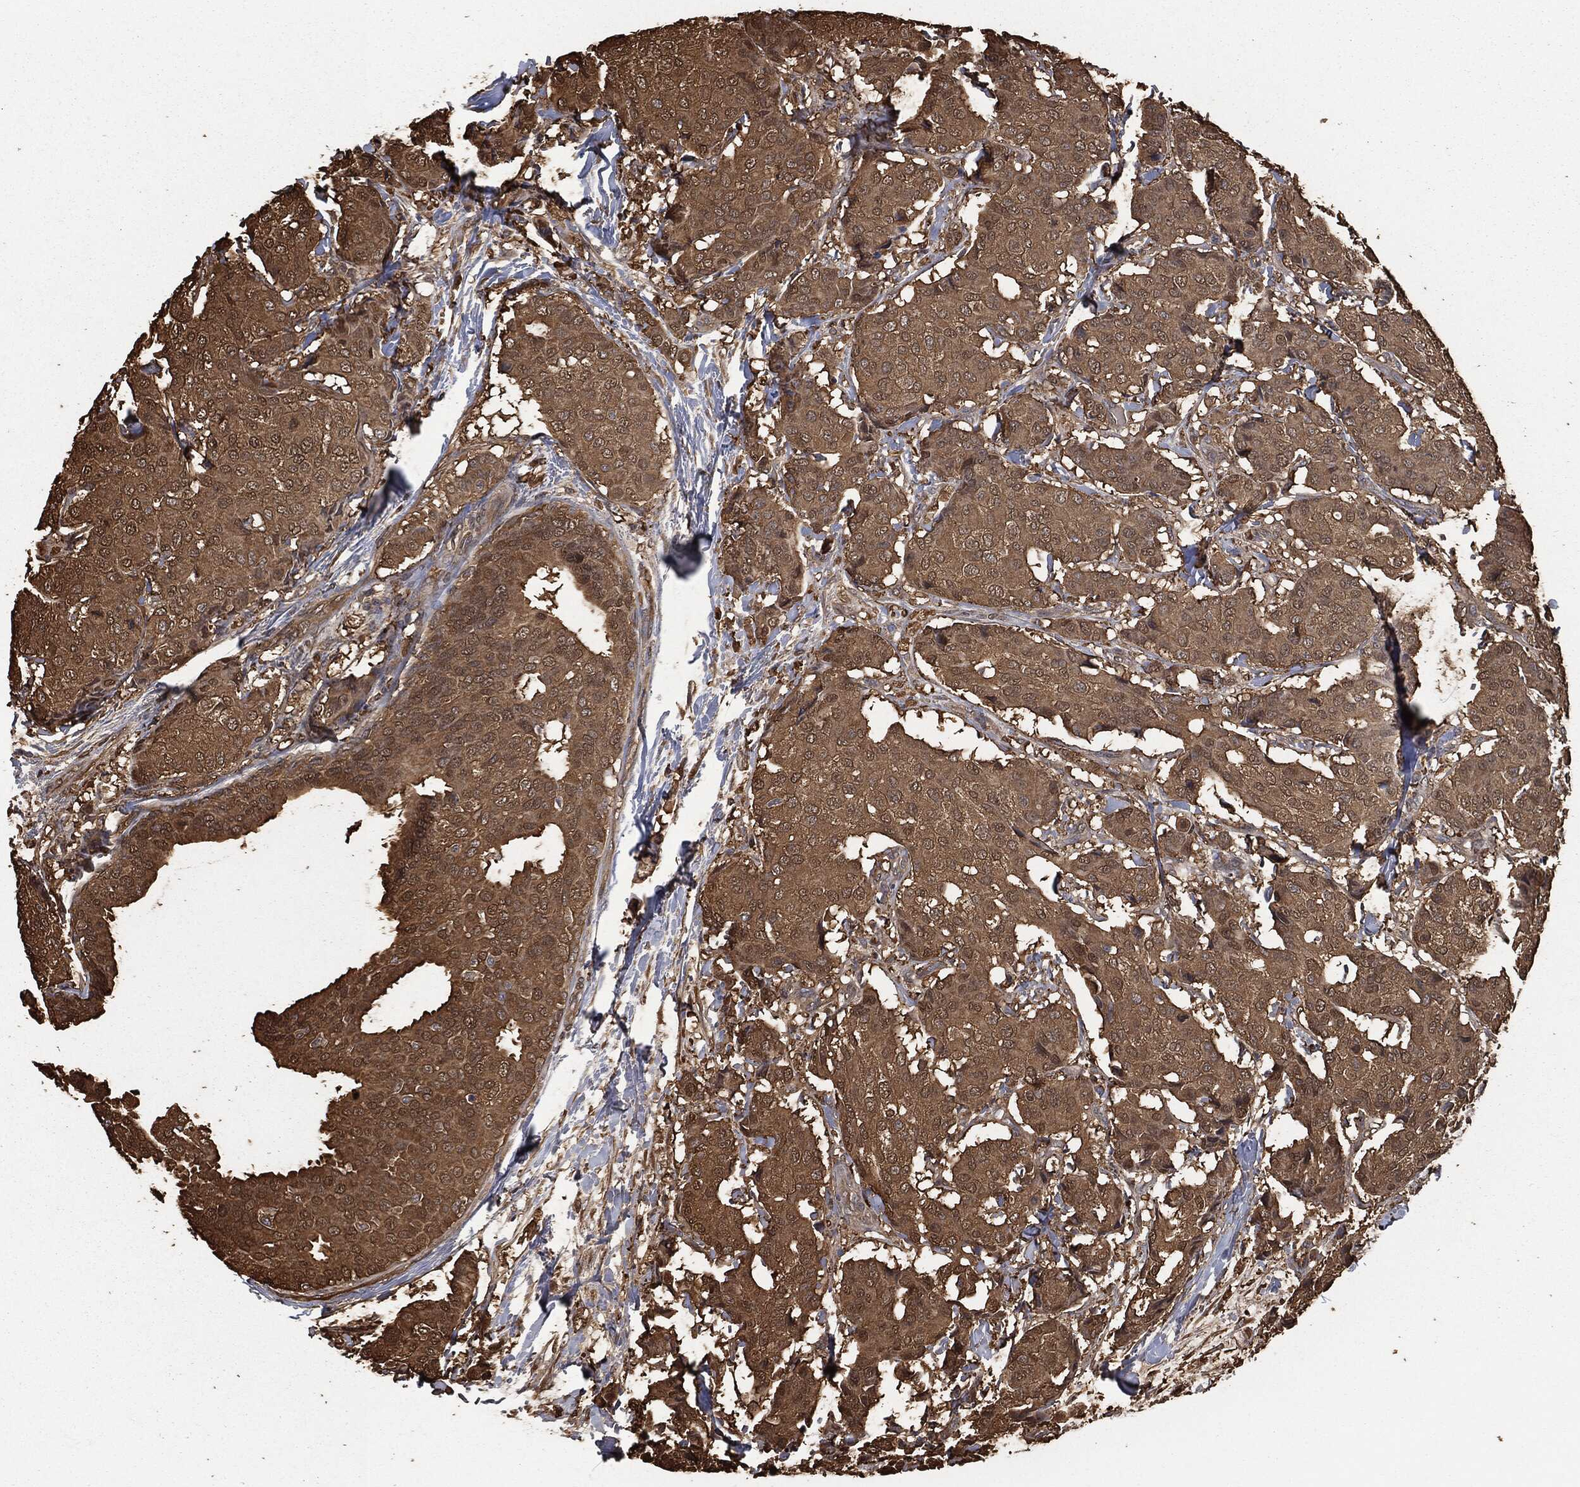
{"staining": {"intensity": "moderate", "quantity": ">75%", "location": "cytoplasmic/membranous"}, "tissue": "breast cancer", "cell_type": "Tumor cells", "image_type": "cancer", "snomed": [{"axis": "morphology", "description": "Duct carcinoma"}, {"axis": "topography", "description": "Breast"}], "caption": "Intraductal carcinoma (breast) stained with a brown dye demonstrates moderate cytoplasmic/membranous positive expression in about >75% of tumor cells.", "gene": "PRDX4", "patient": {"sex": "female", "age": 75}}